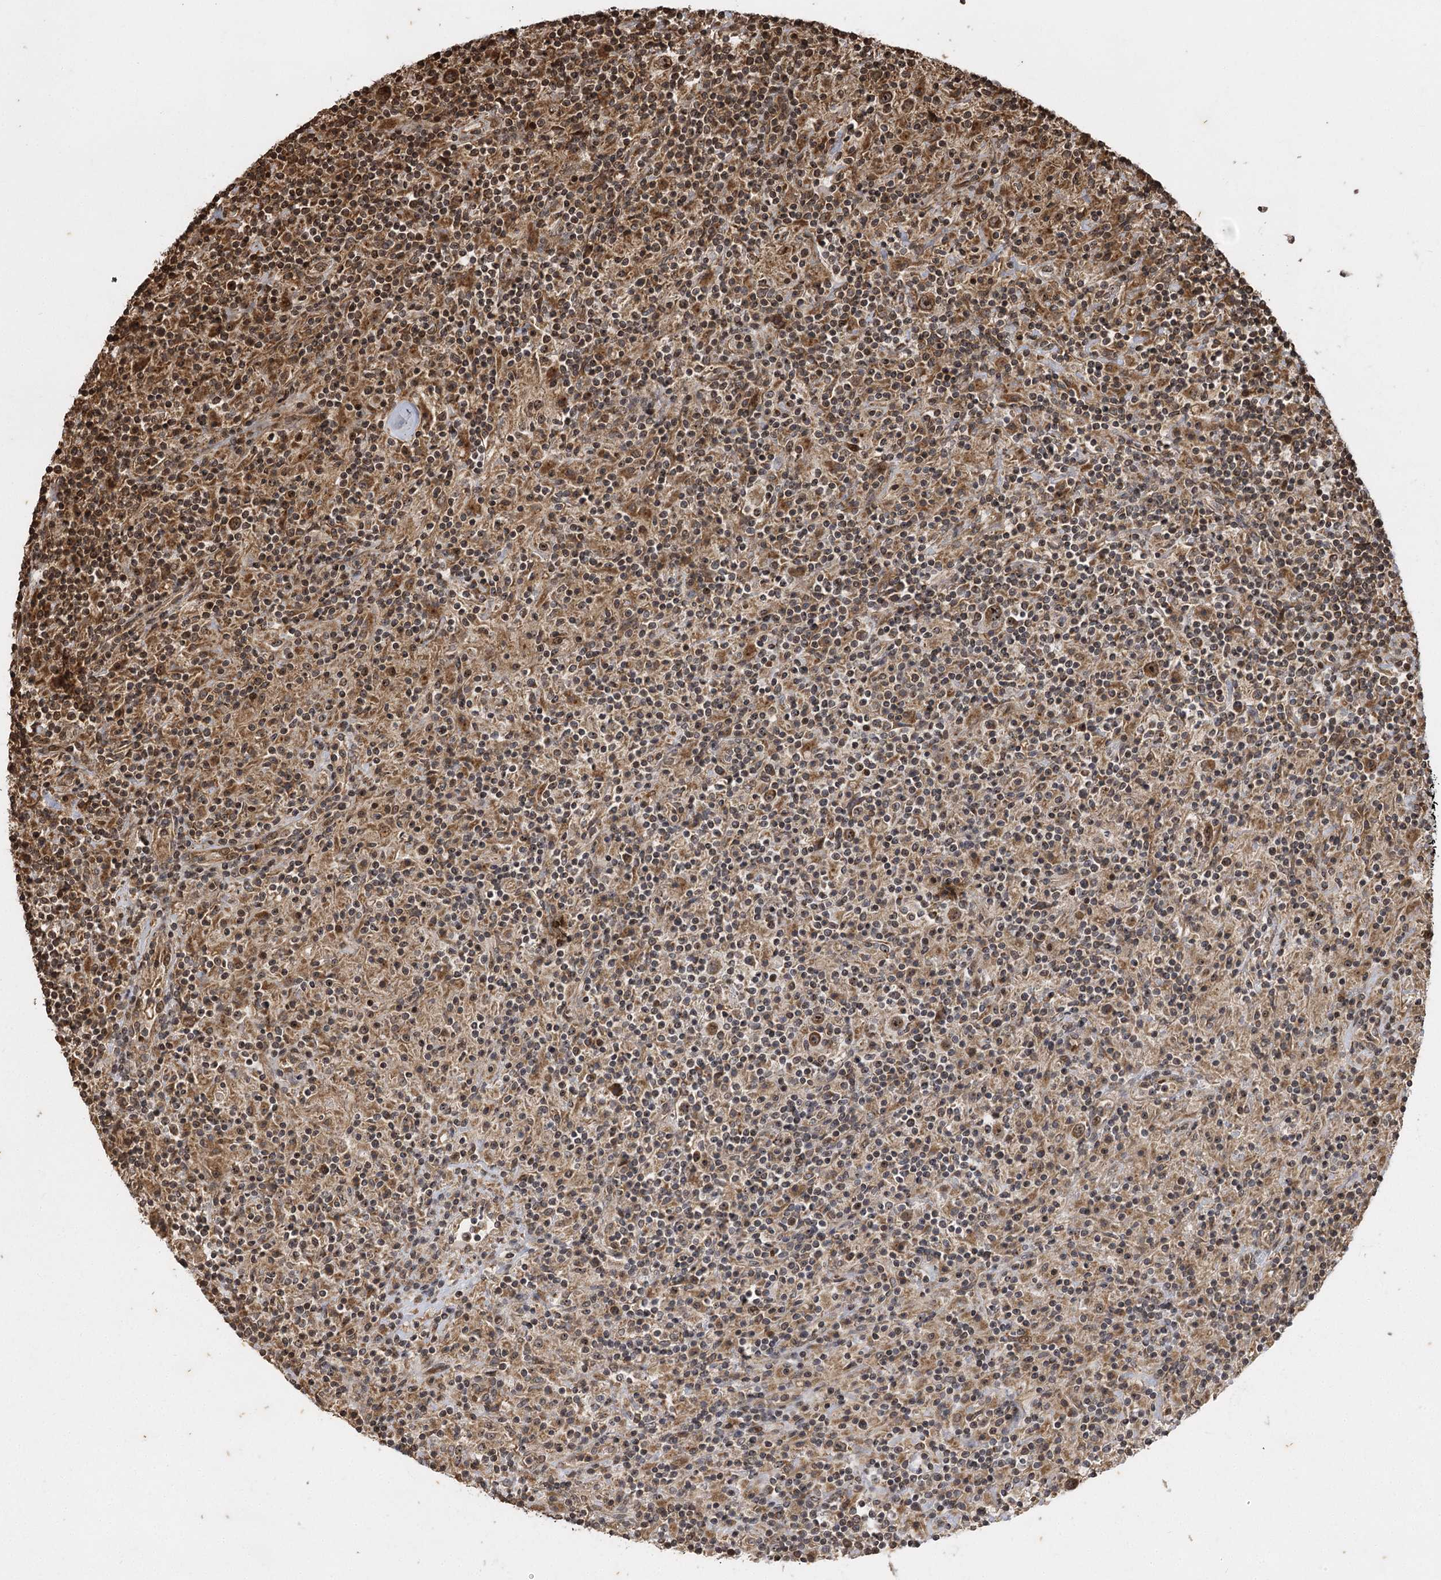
{"staining": {"intensity": "moderate", "quantity": ">75%", "location": "cytoplasmic/membranous,nuclear"}, "tissue": "lymphoma", "cell_type": "Tumor cells", "image_type": "cancer", "snomed": [{"axis": "morphology", "description": "Hodgkin's disease, NOS"}, {"axis": "topography", "description": "Lymph node"}], "caption": "Lymphoma stained for a protein (brown) exhibits moderate cytoplasmic/membranous and nuclear positive staining in about >75% of tumor cells.", "gene": "IL11RA", "patient": {"sex": "male", "age": 70}}